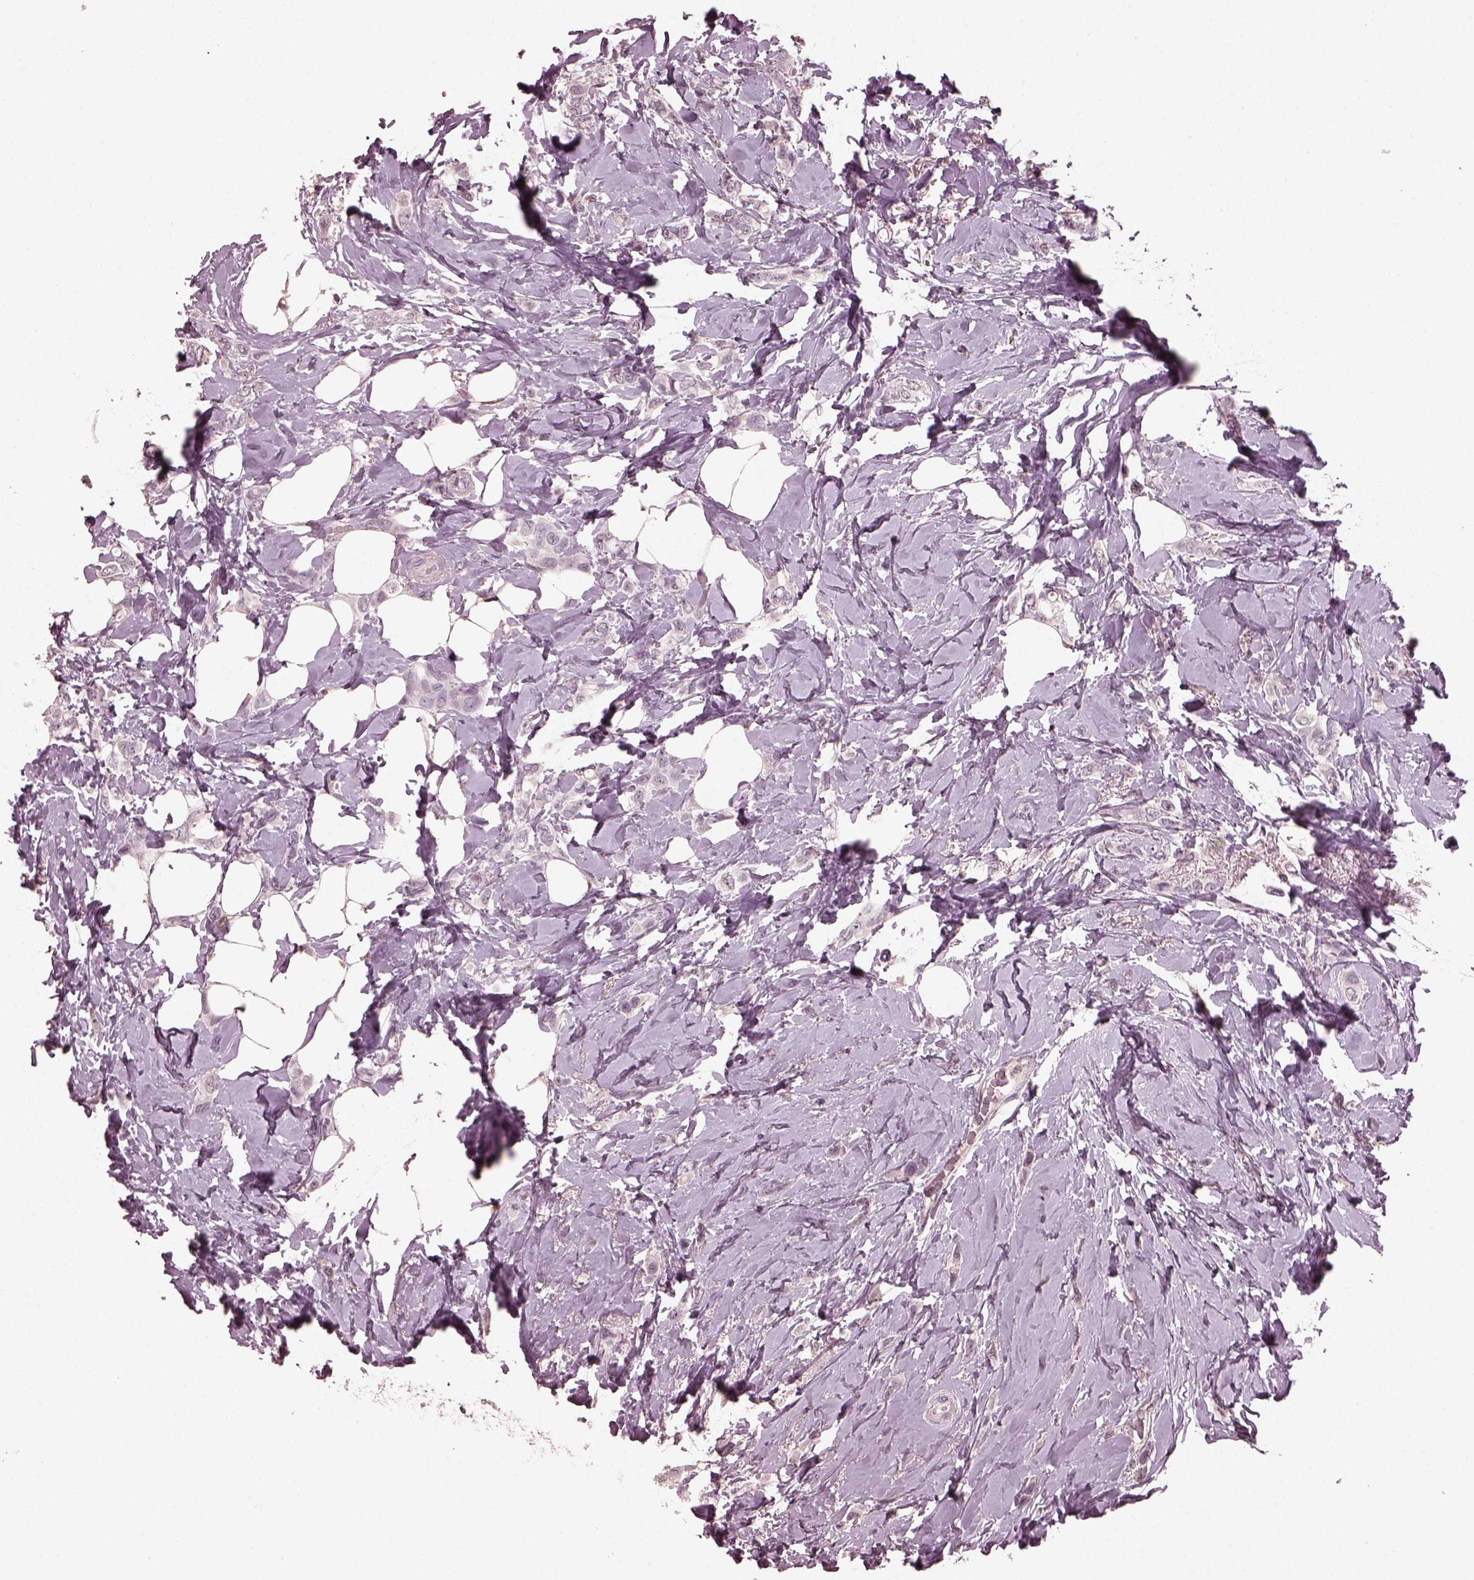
{"staining": {"intensity": "negative", "quantity": "none", "location": "none"}, "tissue": "breast cancer", "cell_type": "Tumor cells", "image_type": "cancer", "snomed": [{"axis": "morphology", "description": "Lobular carcinoma"}, {"axis": "topography", "description": "Breast"}], "caption": "Immunohistochemistry (IHC) micrograph of neoplastic tissue: breast lobular carcinoma stained with DAB exhibits no significant protein expression in tumor cells. (Brightfield microscopy of DAB (3,3'-diaminobenzidine) immunohistochemistry (IHC) at high magnification).", "gene": "TSKS", "patient": {"sex": "female", "age": 66}}